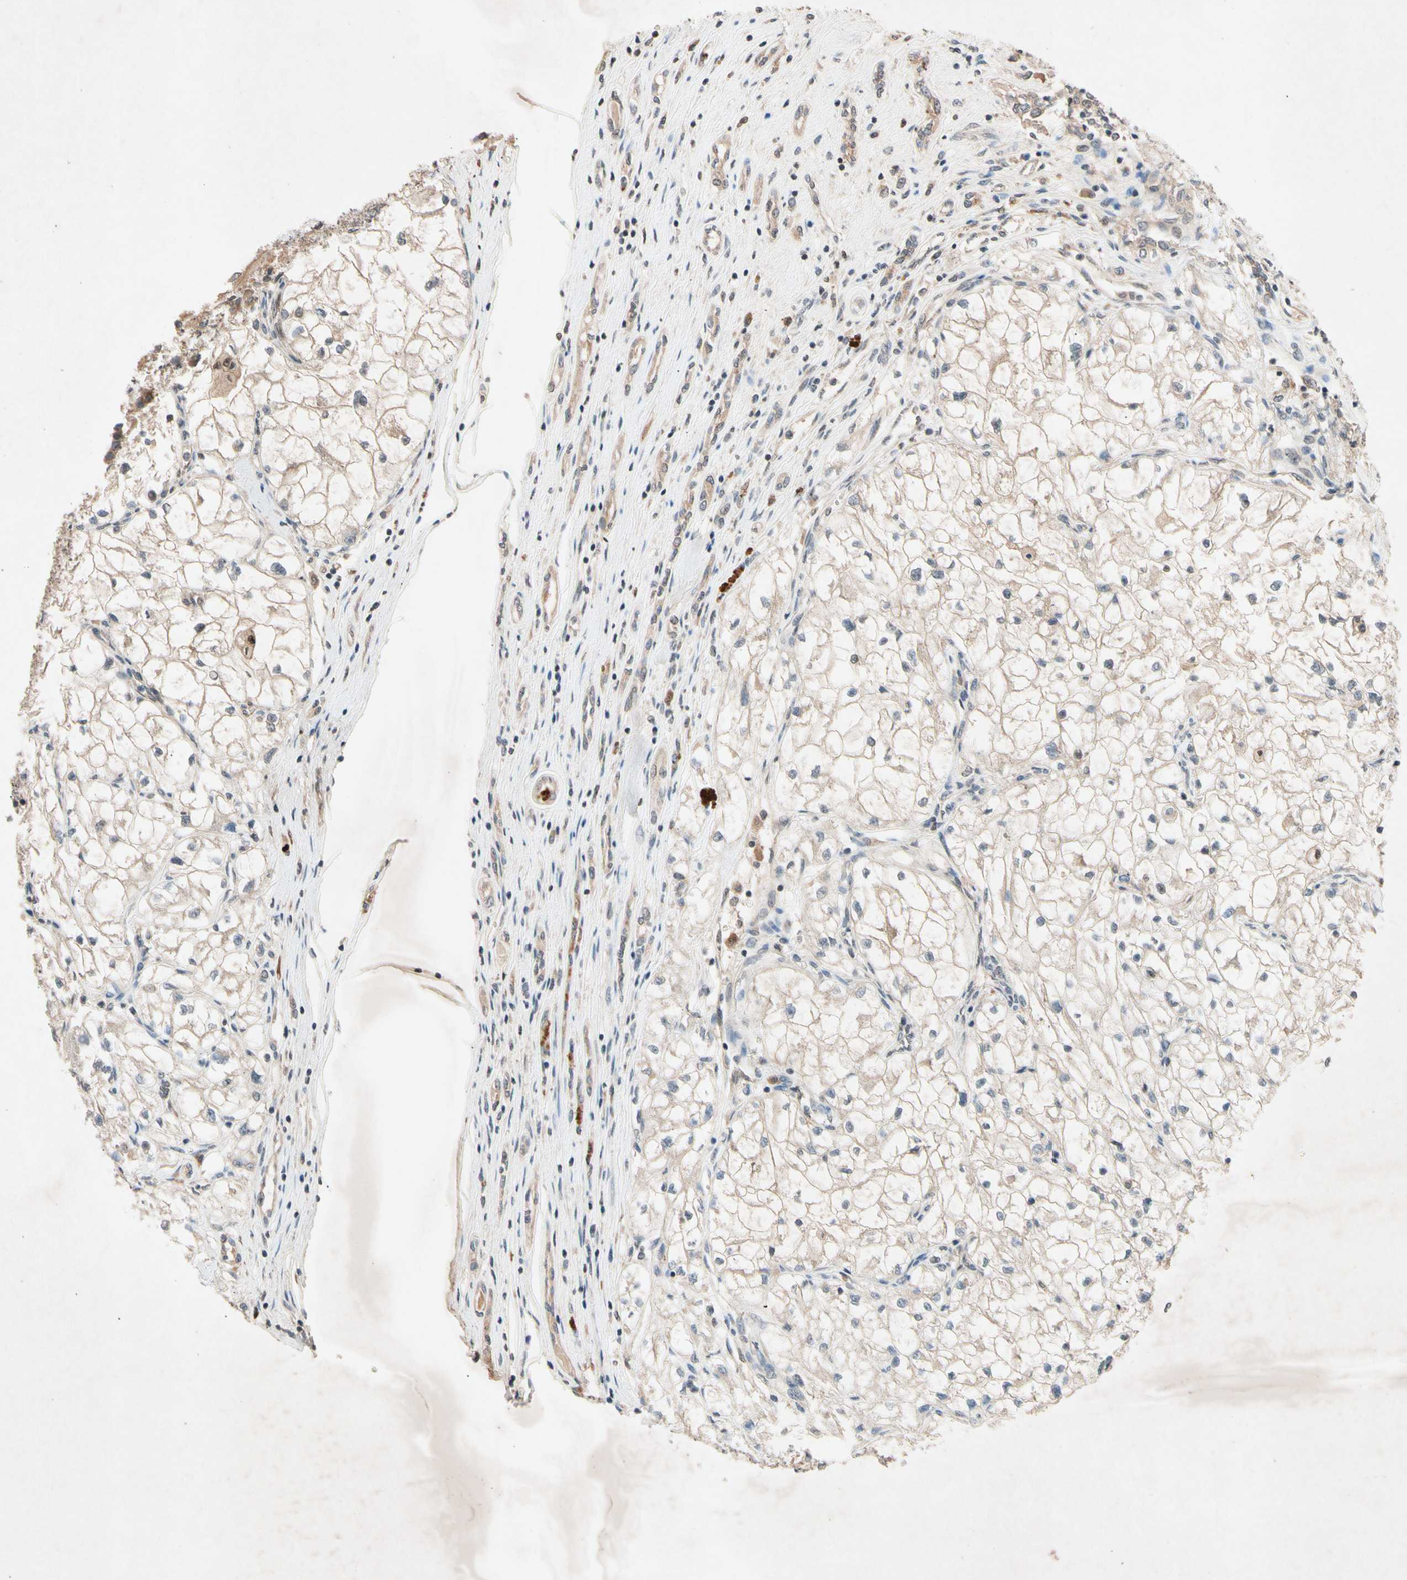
{"staining": {"intensity": "moderate", "quantity": ">75%", "location": "cytoplasmic/membranous"}, "tissue": "renal cancer", "cell_type": "Tumor cells", "image_type": "cancer", "snomed": [{"axis": "morphology", "description": "Adenocarcinoma, NOS"}, {"axis": "topography", "description": "Kidney"}], "caption": "A medium amount of moderate cytoplasmic/membranous positivity is identified in about >75% of tumor cells in adenocarcinoma (renal) tissue.", "gene": "PRDX4", "patient": {"sex": "female", "age": 70}}